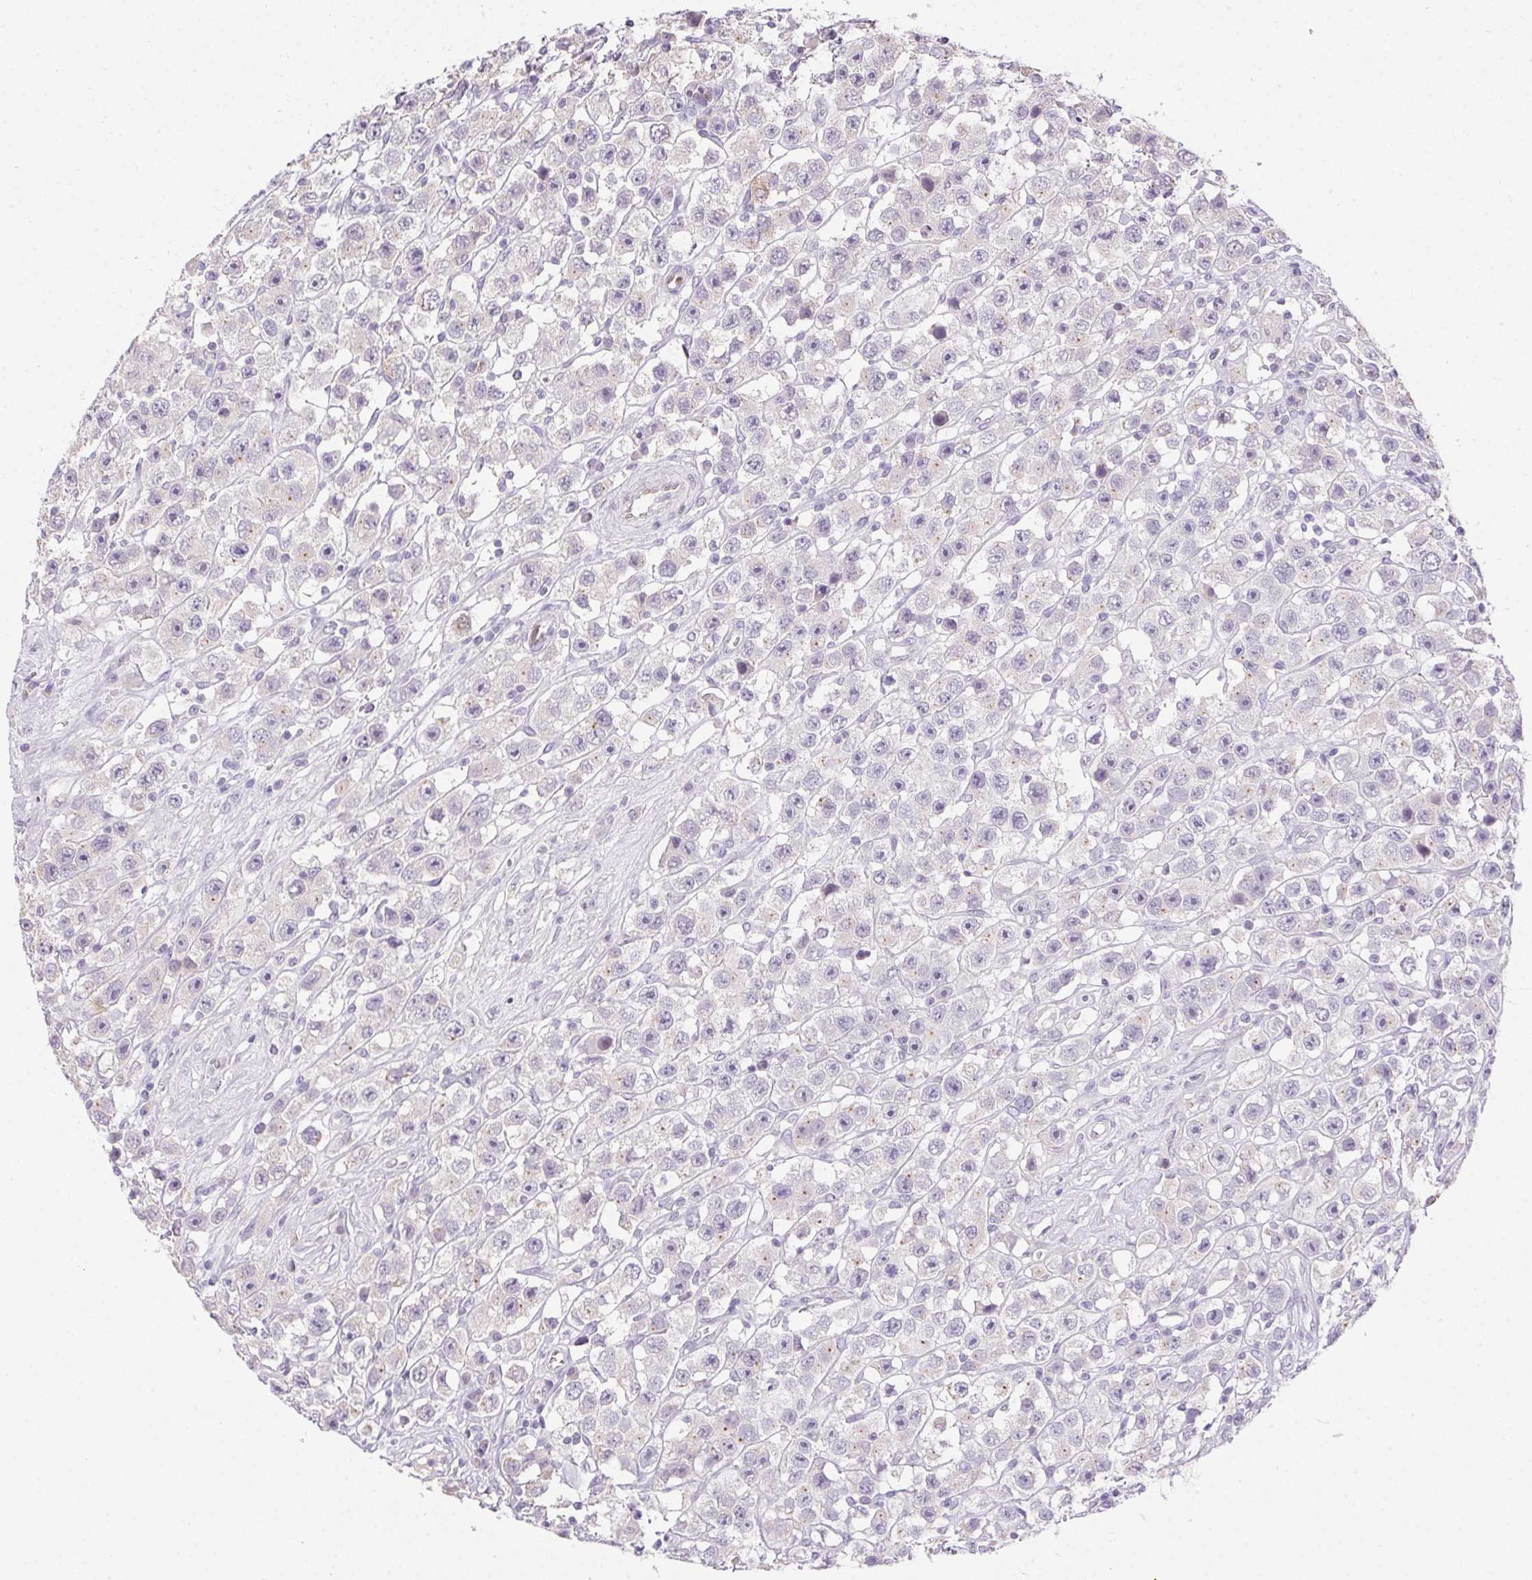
{"staining": {"intensity": "negative", "quantity": "none", "location": "none"}, "tissue": "testis cancer", "cell_type": "Tumor cells", "image_type": "cancer", "snomed": [{"axis": "morphology", "description": "Seminoma, NOS"}, {"axis": "topography", "description": "Testis"}], "caption": "This is a image of immunohistochemistry staining of testis seminoma, which shows no expression in tumor cells.", "gene": "SP9", "patient": {"sex": "male", "age": 45}}